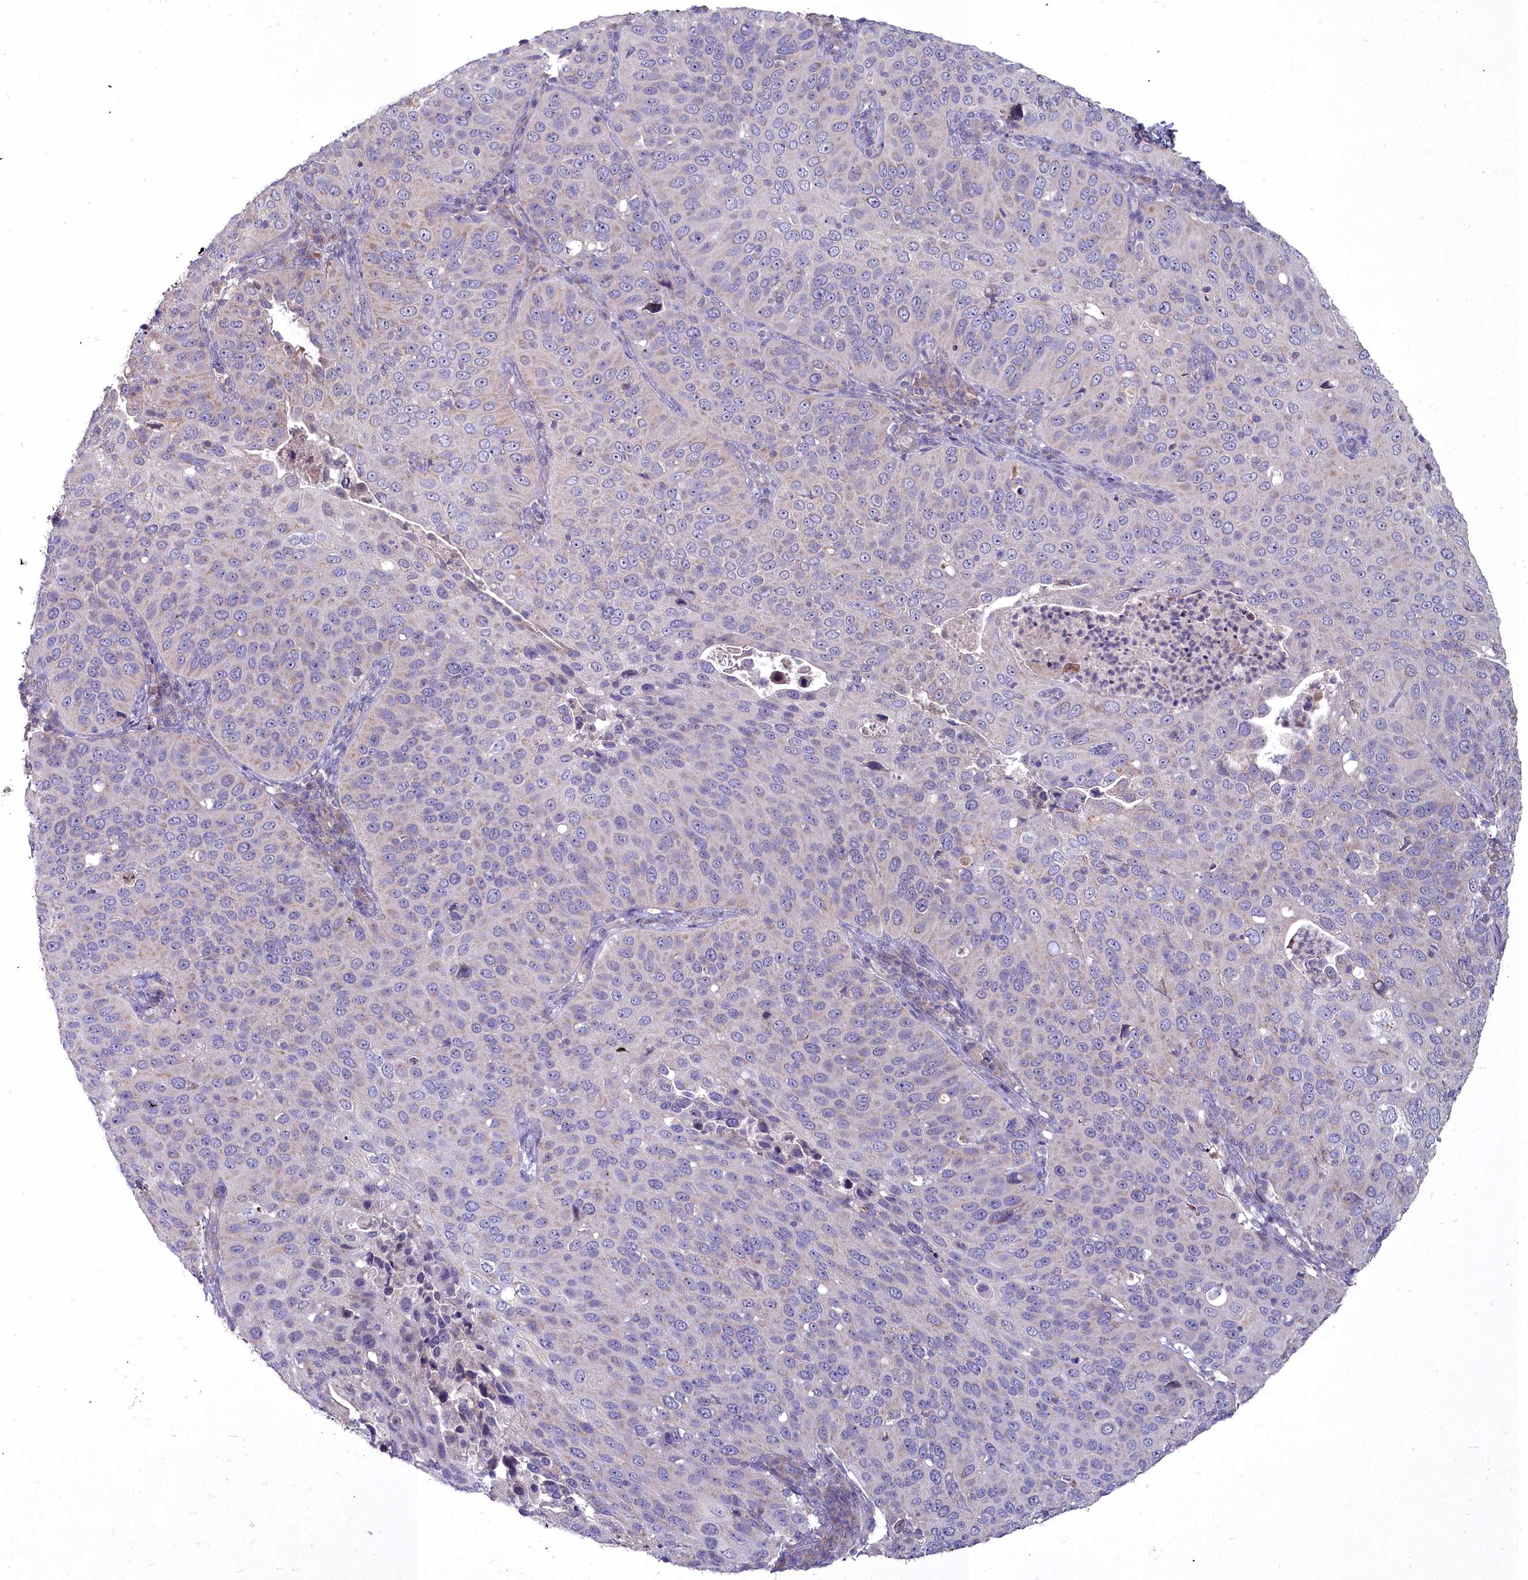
{"staining": {"intensity": "weak", "quantity": "<25%", "location": "cytoplasmic/membranous"}, "tissue": "cervical cancer", "cell_type": "Tumor cells", "image_type": "cancer", "snomed": [{"axis": "morphology", "description": "Squamous cell carcinoma, NOS"}, {"axis": "topography", "description": "Cervix"}], "caption": "Immunohistochemistry of cervical cancer (squamous cell carcinoma) exhibits no expression in tumor cells. (DAB (3,3'-diaminobenzidine) immunohistochemistry (IHC) with hematoxylin counter stain).", "gene": "MICU2", "patient": {"sex": "female", "age": 36}}